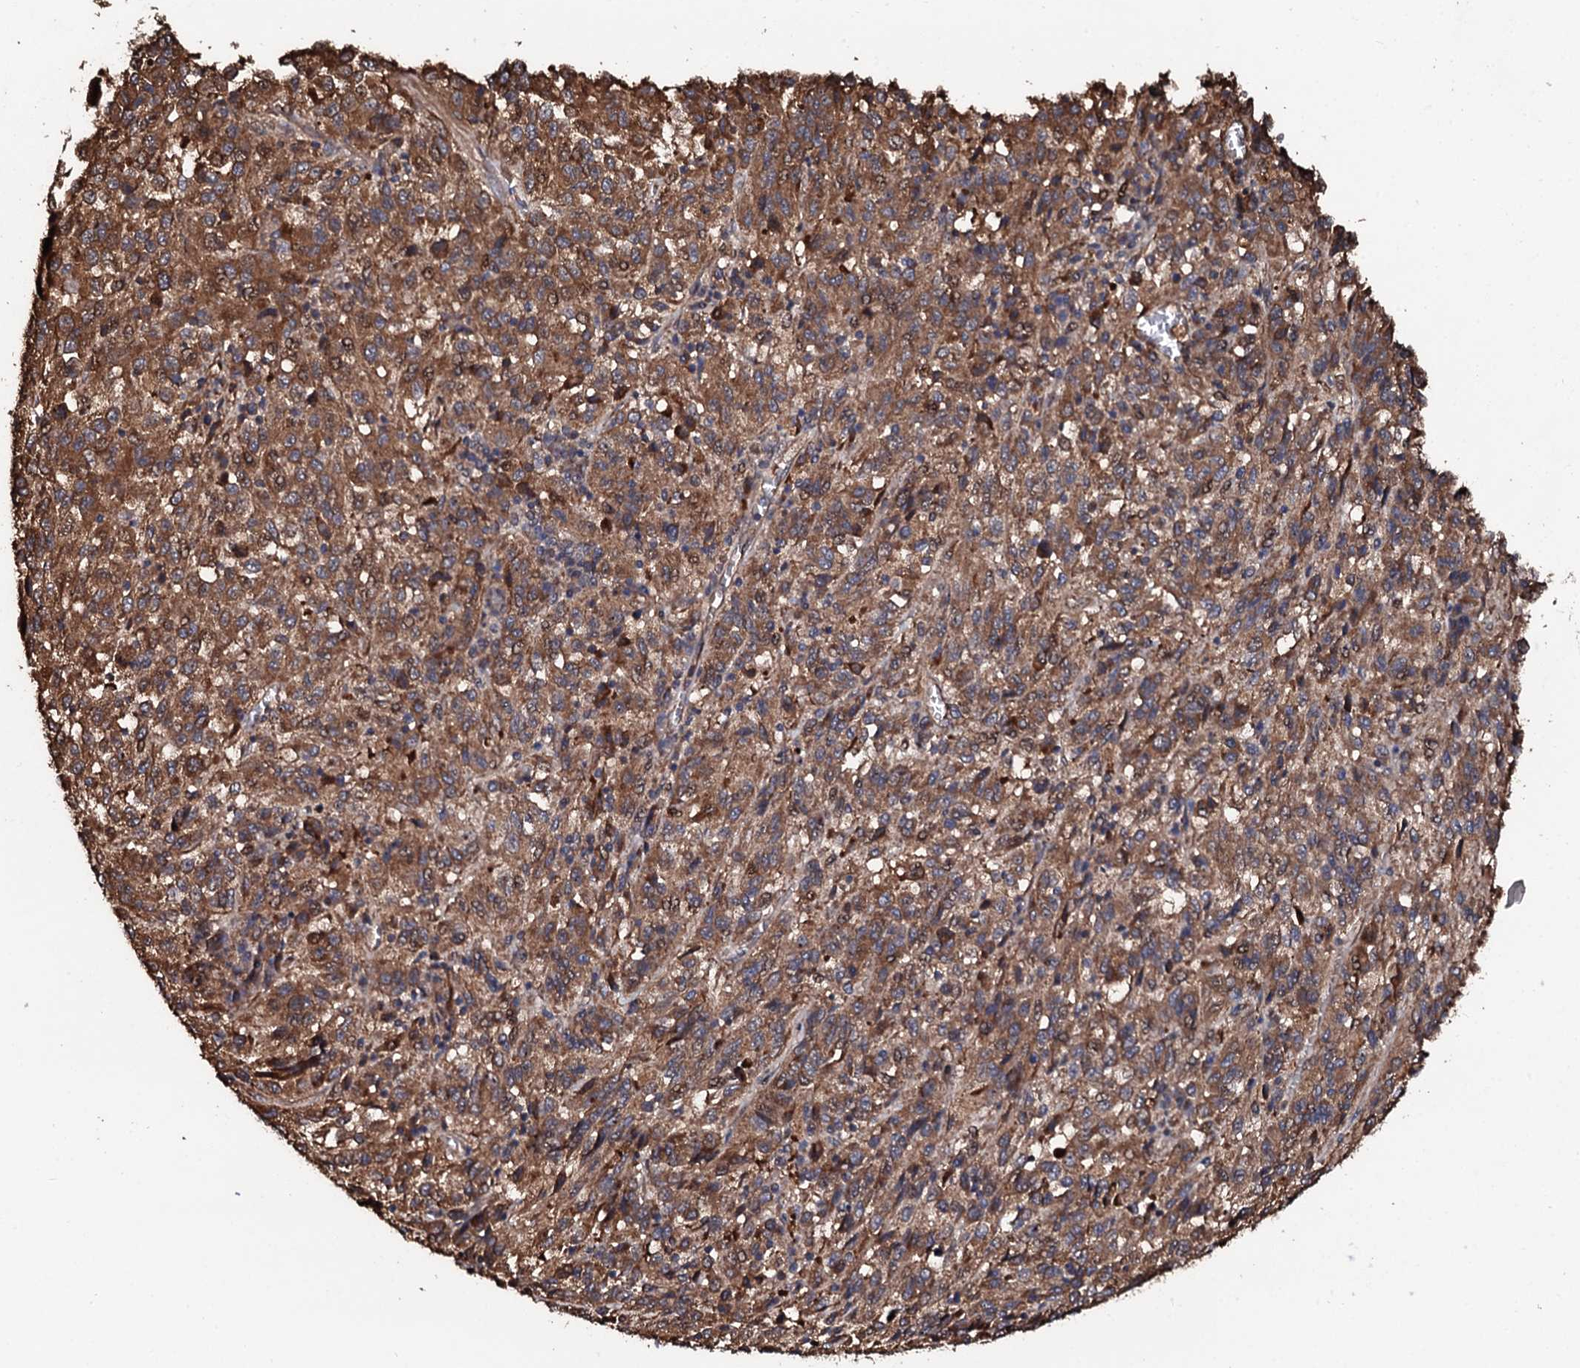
{"staining": {"intensity": "moderate", "quantity": ">75%", "location": "cytoplasmic/membranous"}, "tissue": "melanoma", "cell_type": "Tumor cells", "image_type": "cancer", "snomed": [{"axis": "morphology", "description": "Malignant melanoma, Metastatic site"}, {"axis": "topography", "description": "Lung"}], "caption": "This micrograph exhibits immunohistochemistry (IHC) staining of melanoma, with medium moderate cytoplasmic/membranous expression in about >75% of tumor cells.", "gene": "CKAP5", "patient": {"sex": "male", "age": 64}}